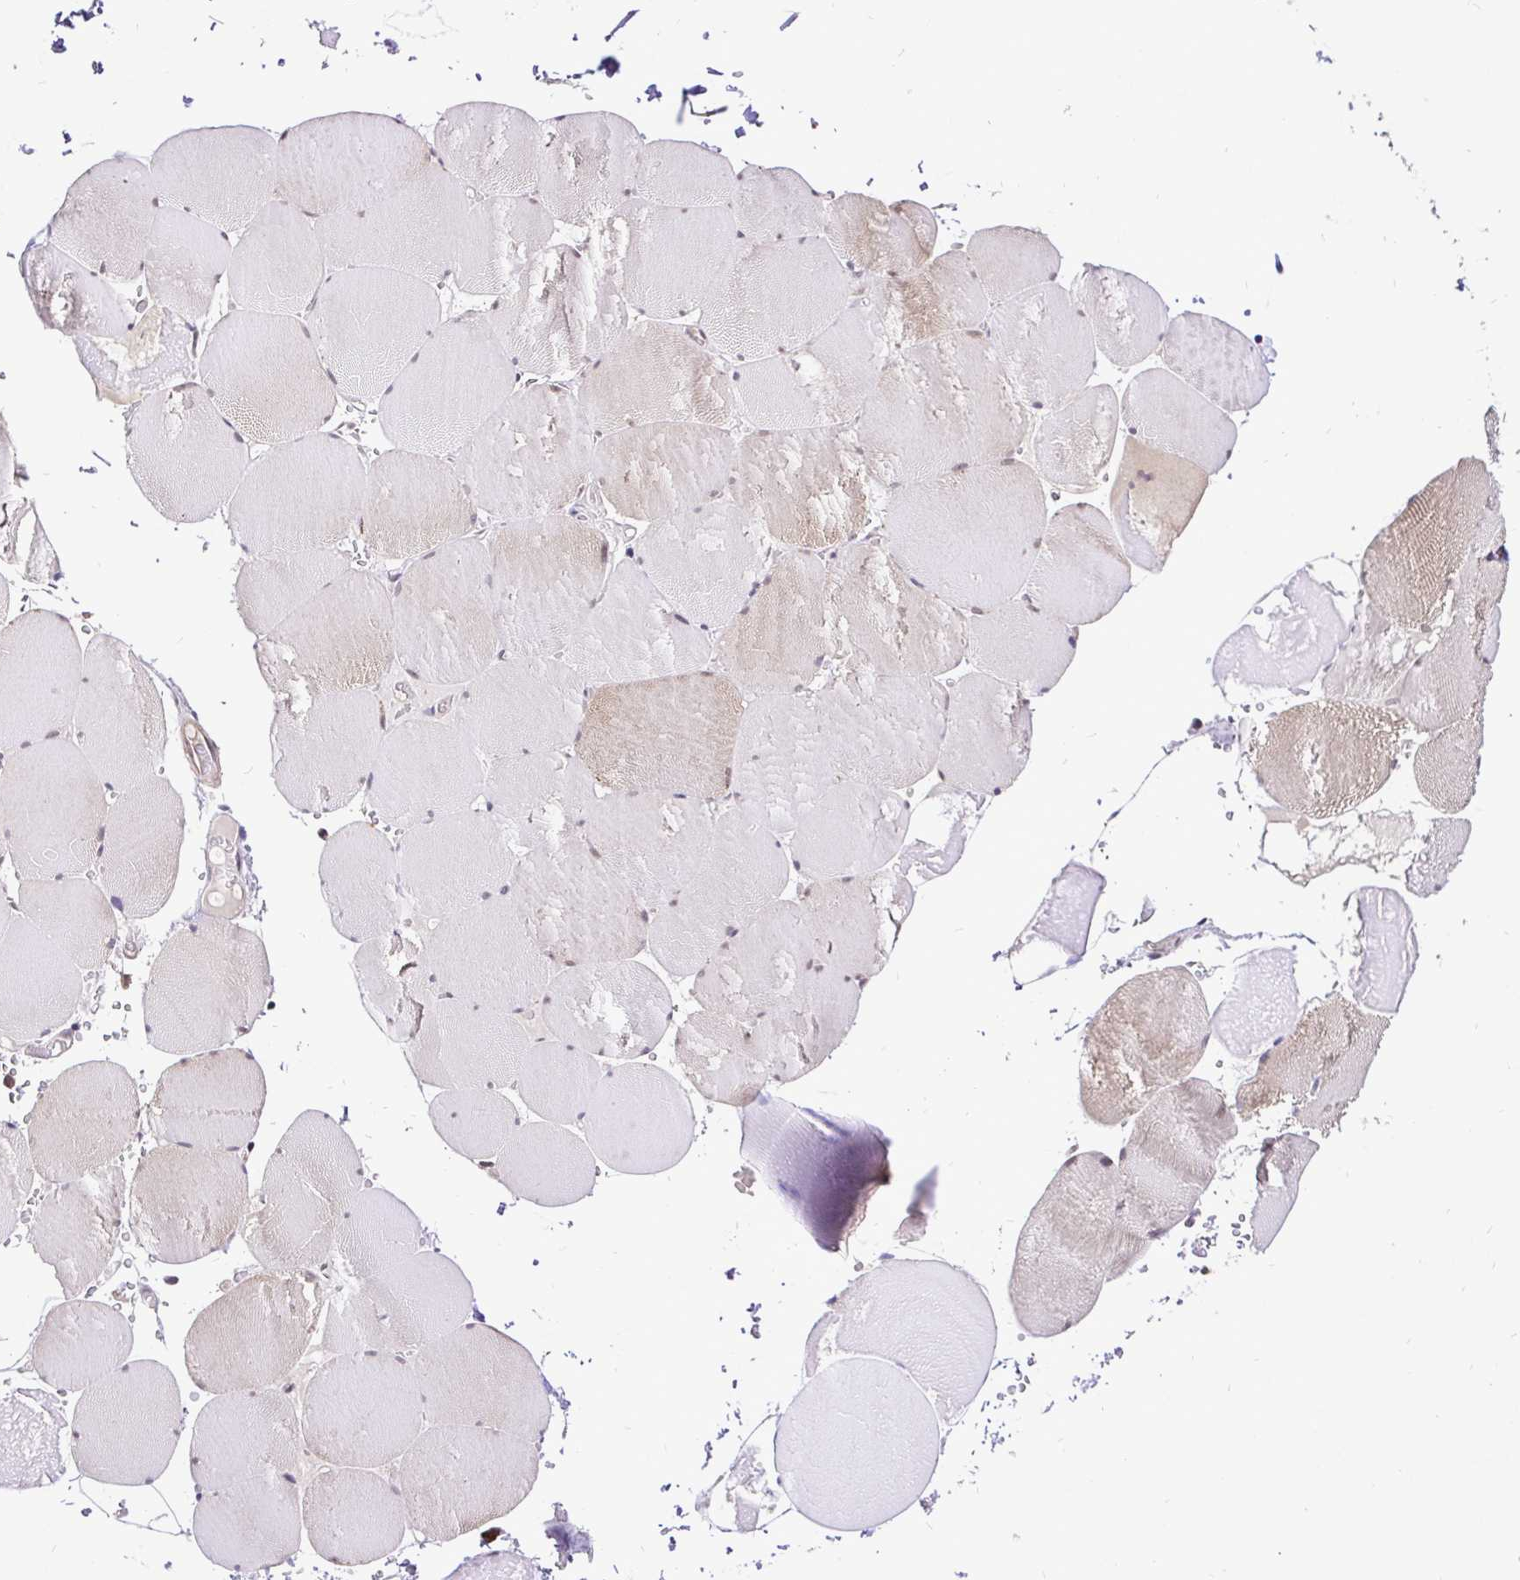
{"staining": {"intensity": "weak", "quantity": "<25%", "location": "cytoplasmic/membranous"}, "tissue": "skeletal muscle", "cell_type": "Myocytes", "image_type": "normal", "snomed": [{"axis": "morphology", "description": "Normal tissue, NOS"}, {"axis": "topography", "description": "Skeletal muscle"}, {"axis": "topography", "description": "Head-Neck"}], "caption": "This photomicrograph is of unremarkable skeletal muscle stained with immunohistochemistry (IHC) to label a protein in brown with the nuclei are counter-stained blue. There is no positivity in myocytes.", "gene": "UBE2M", "patient": {"sex": "male", "age": 66}}